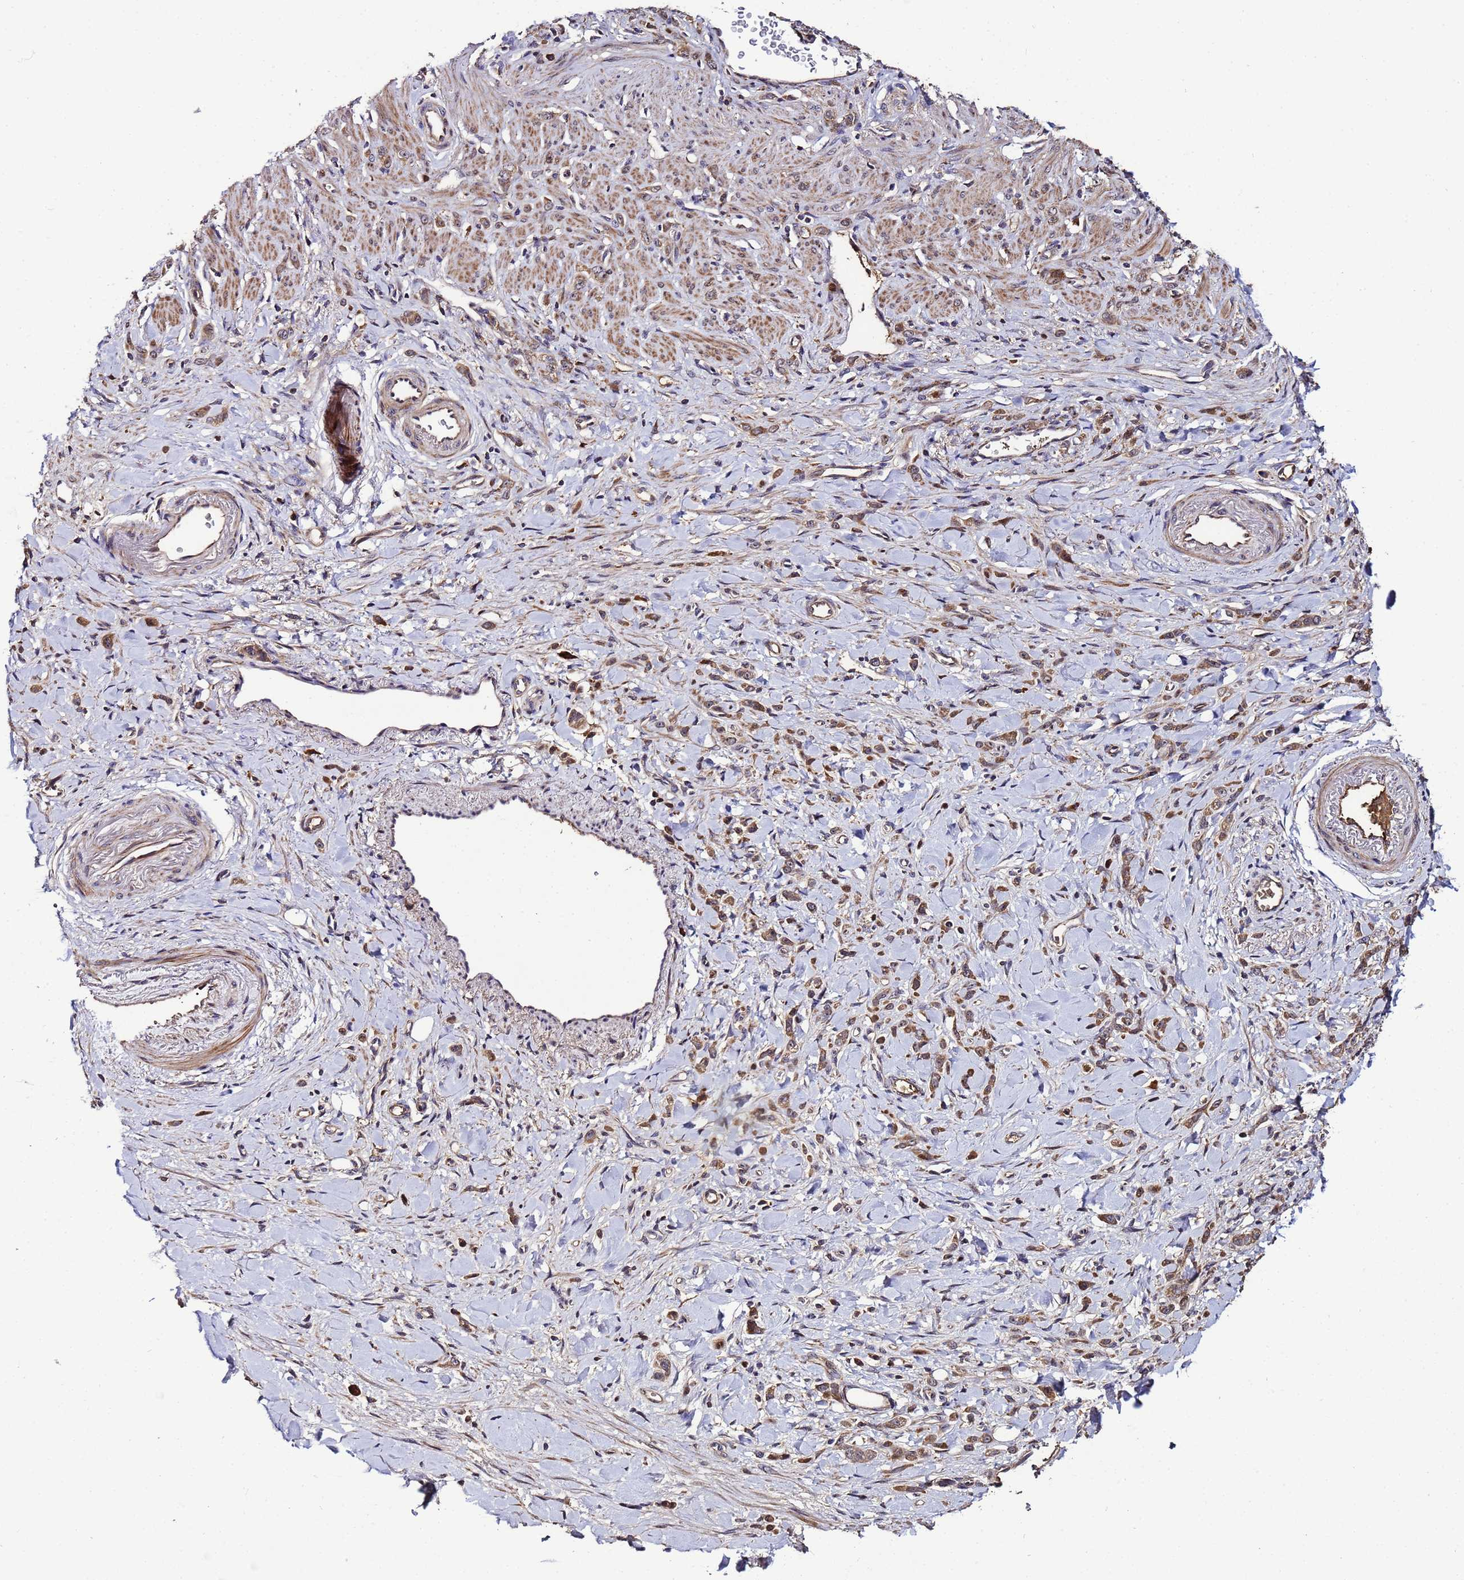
{"staining": {"intensity": "moderate", "quantity": ">75%", "location": "cytoplasmic/membranous"}, "tissue": "stomach cancer", "cell_type": "Tumor cells", "image_type": "cancer", "snomed": [{"axis": "morphology", "description": "Normal tissue, NOS"}, {"axis": "morphology", "description": "Adenocarcinoma, NOS"}, {"axis": "topography", "description": "Stomach"}], "caption": "Immunohistochemical staining of stomach cancer (adenocarcinoma) displays moderate cytoplasmic/membranous protein staining in about >75% of tumor cells. (DAB IHC with brightfield microscopy, high magnification).", "gene": "WNK4", "patient": {"sex": "male", "age": 82}}